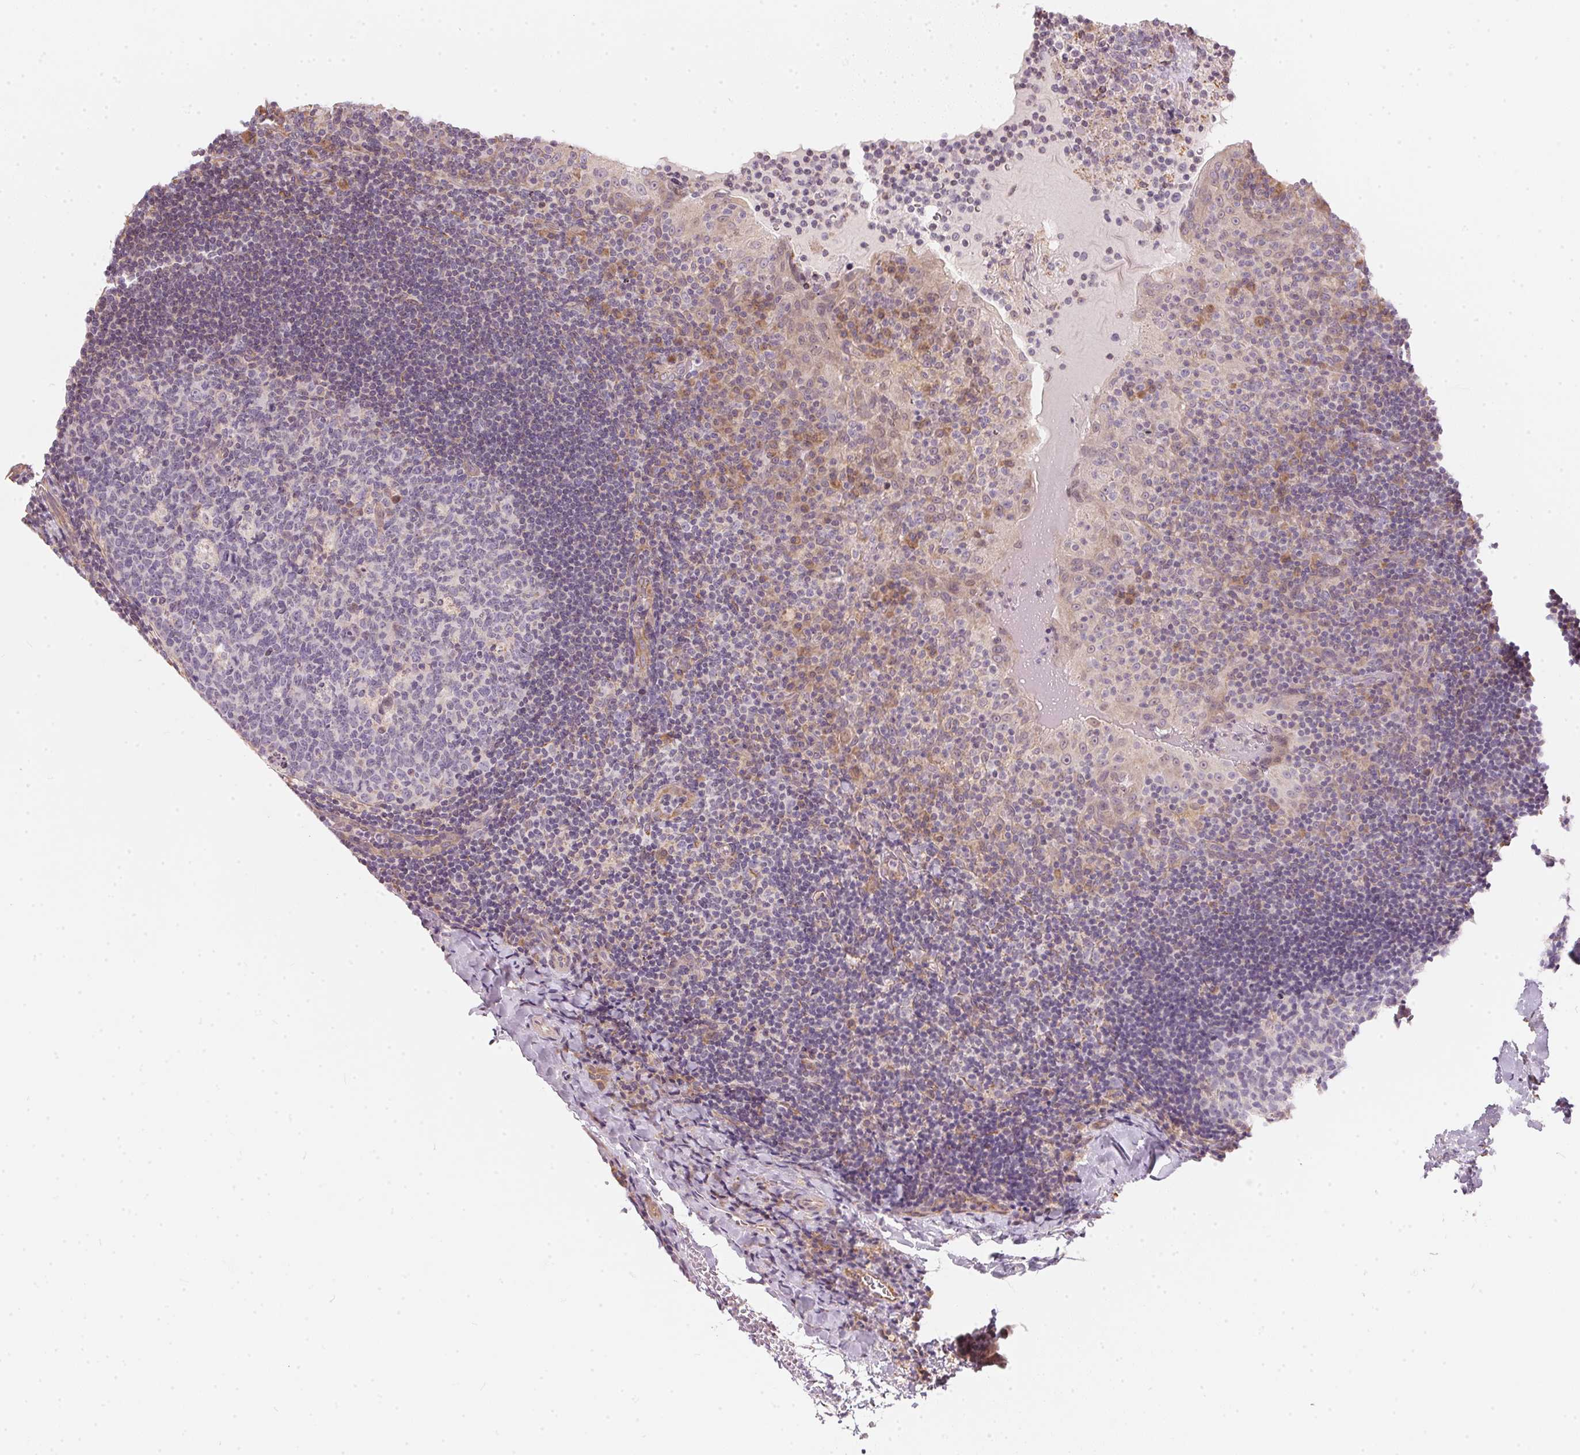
{"staining": {"intensity": "negative", "quantity": "none", "location": "none"}, "tissue": "tonsil", "cell_type": "Germinal center cells", "image_type": "normal", "snomed": [{"axis": "morphology", "description": "Normal tissue, NOS"}, {"axis": "topography", "description": "Tonsil"}], "caption": "Protein analysis of benign tonsil demonstrates no significant expression in germinal center cells. (Stains: DAB IHC with hematoxylin counter stain, Microscopy: brightfield microscopy at high magnification).", "gene": "VWA5B2", "patient": {"sex": "male", "age": 17}}